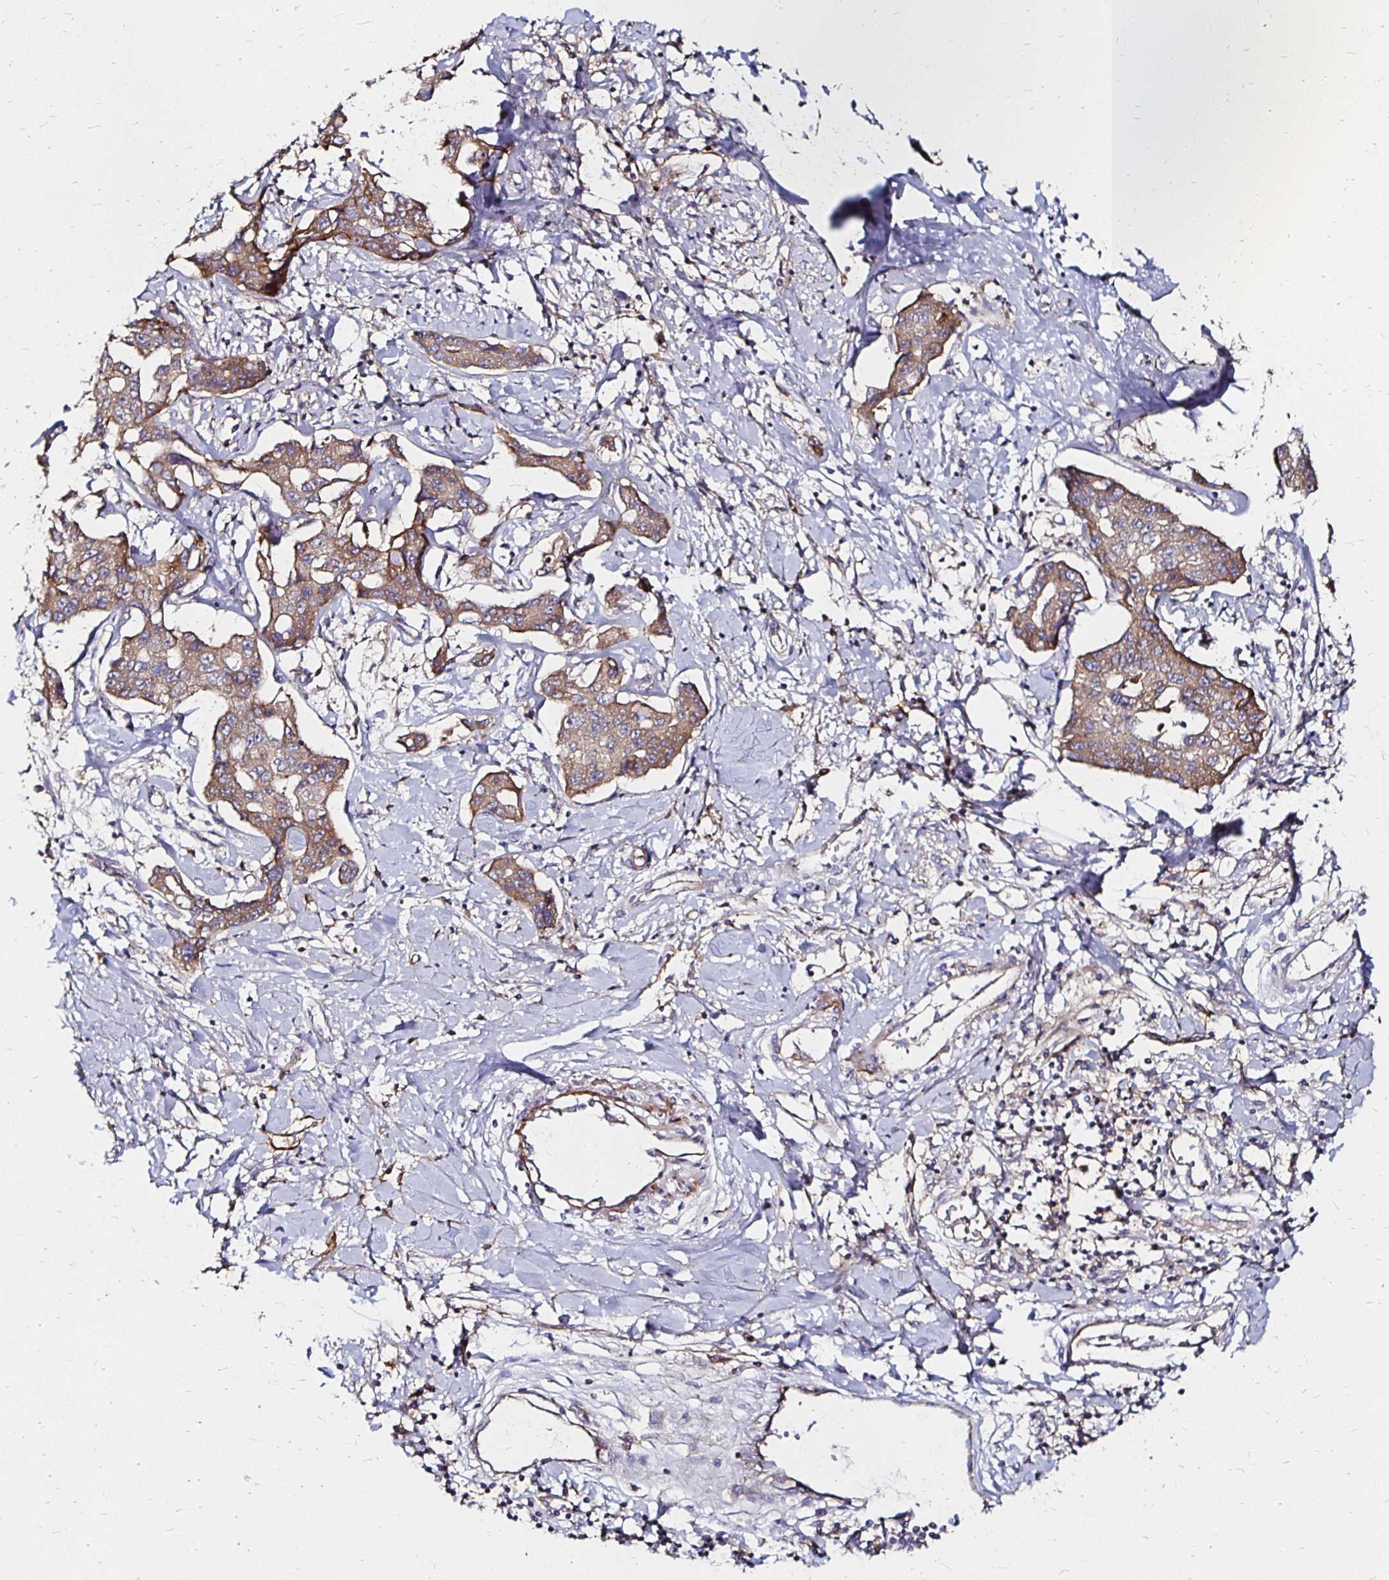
{"staining": {"intensity": "weak", "quantity": ">75%", "location": "cytoplasmic/membranous"}, "tissue": "liver cancer", "cell_type": "Tumor cells", "image_type": "cancer", "snomed": [{"axis": "morphology", "description": "Cholangiocarcinoma"}, {"axis": "topography", "description": "Liver"}], "caption": "Immunohistochemical staining of human liver cancer (cholangiocarcinoma) reveals weak cytoplasmic/membranous protein expression in about >75% of tumor cells. (DAB IHC with brightfield microscopy, high magnification).", "gene": "NCSTN", "patient": {"sex": "male", "age": 59}}